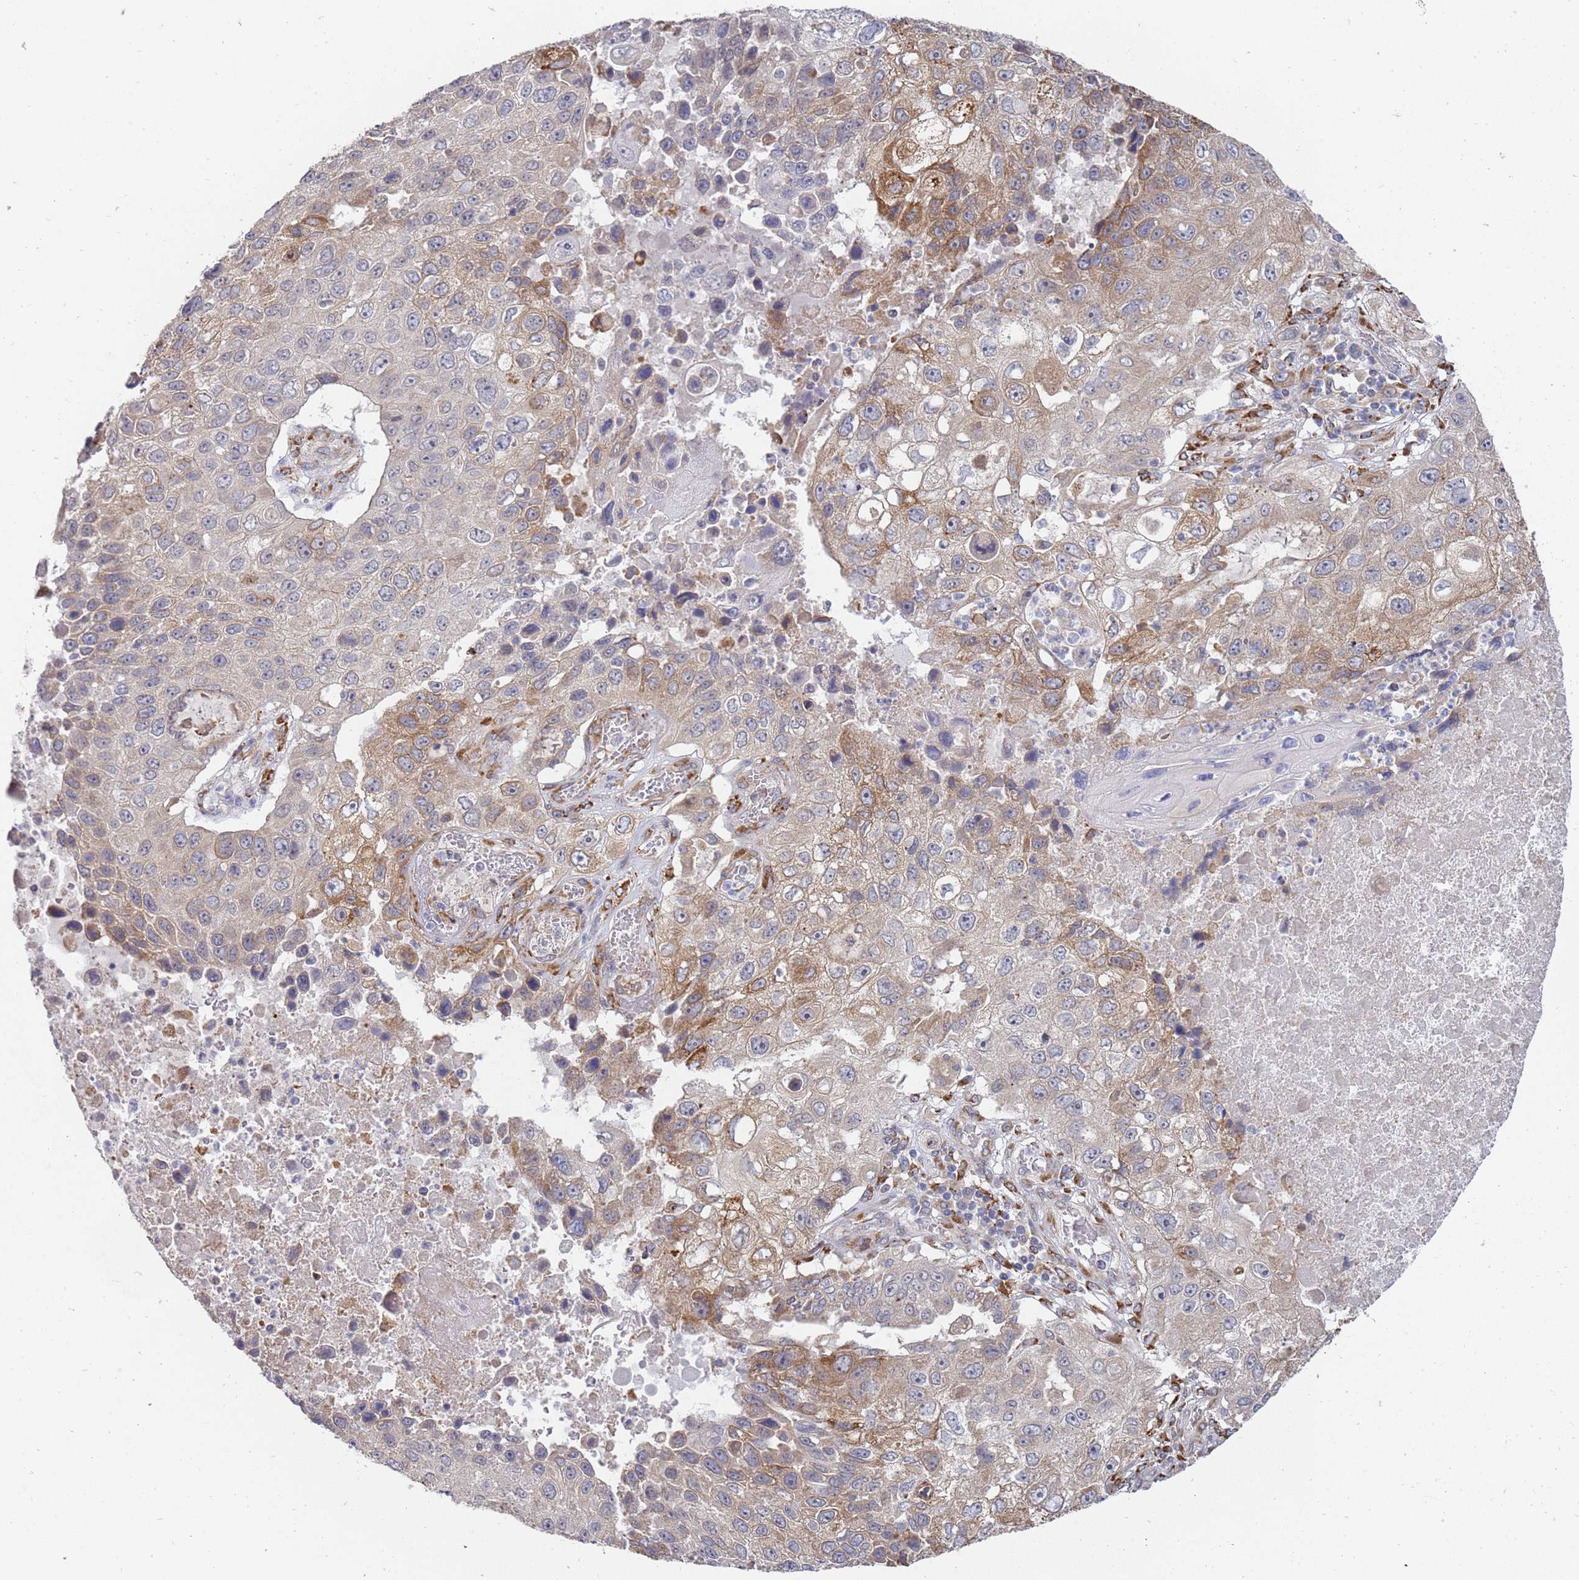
{"staining": {"intensity": "moderate", "quantity": "25%-75%", "location": "cytoplasmic/membranous"}, "tissue": "lung cancer", "cell_type": "Tumor cells", "image_type": "cancer", "snomed": [{"axis": "morphology", "description": "Squamous cell carcinoma, NOS"}, {"axis": "topography", "description": "Lung"}], "caption": "Immunohistochemical staining of human lung squamous cell carcinoma reveals medium levels of moderate cytoplasmic/membranous expression in about 25%-75% of tumor cells.", "gene": "VRK2", "patient": {"sex": "male", "age": 61}}